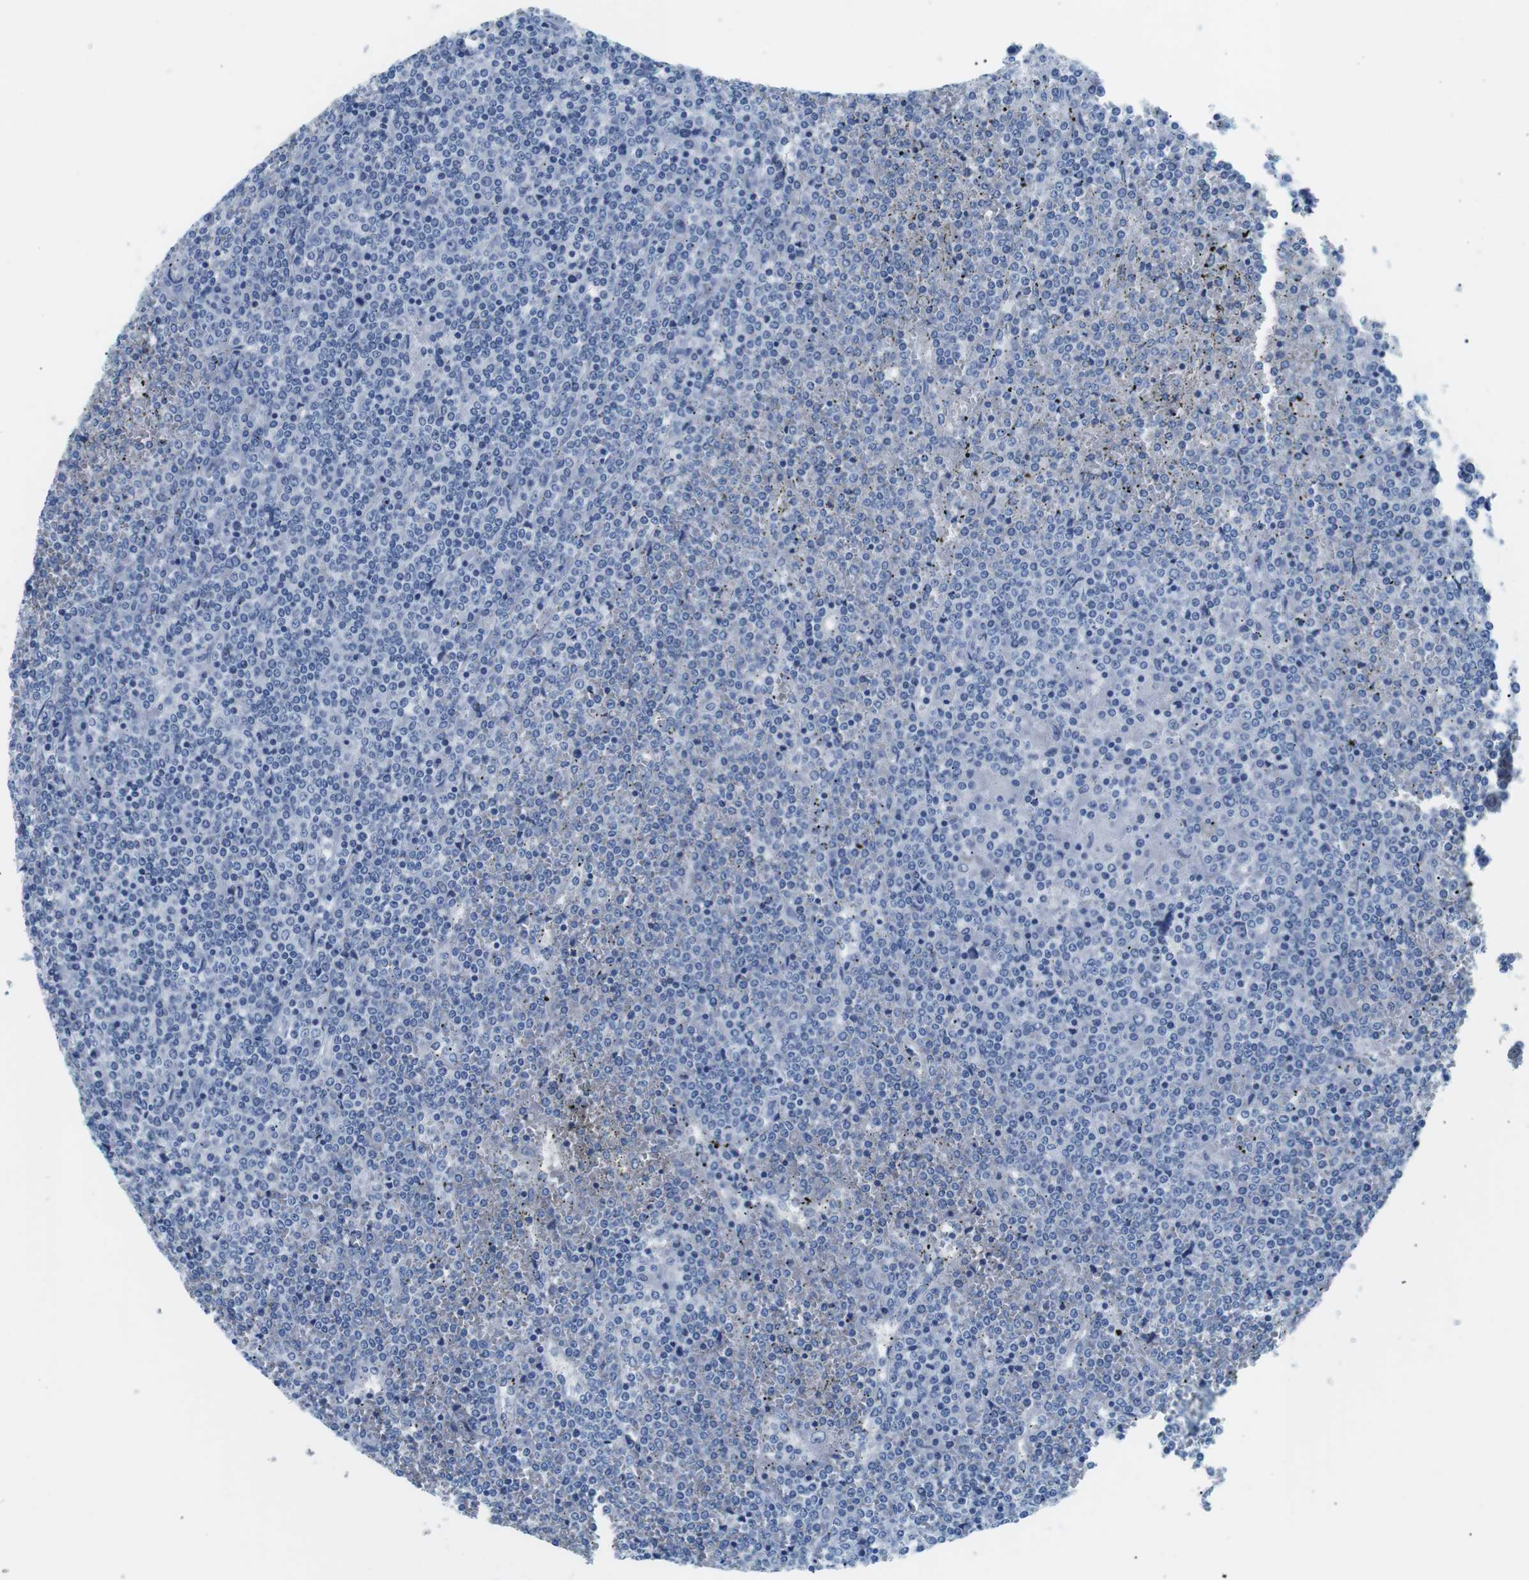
{"staining": {"intensity": "negative", "quantity": "none", "location": "none"}, "tissue": "lymphoma", "cell_type": "Tumor cells", "image_type": "cancer", "snomed": [{"axis": "morphology", "description": "Malignant lymphoma, non-Hodgkin's type, Low grade"}, {"axis": "topography", "description": "Spleen"}], "caption": "High power microscopy image of an immunohistochemistry (IHC) histopathology image of lymphoma, revealing no significant staining in tumor cells.", "gene": "MUC2", "patient": {"sex": "female", "age": 19}}